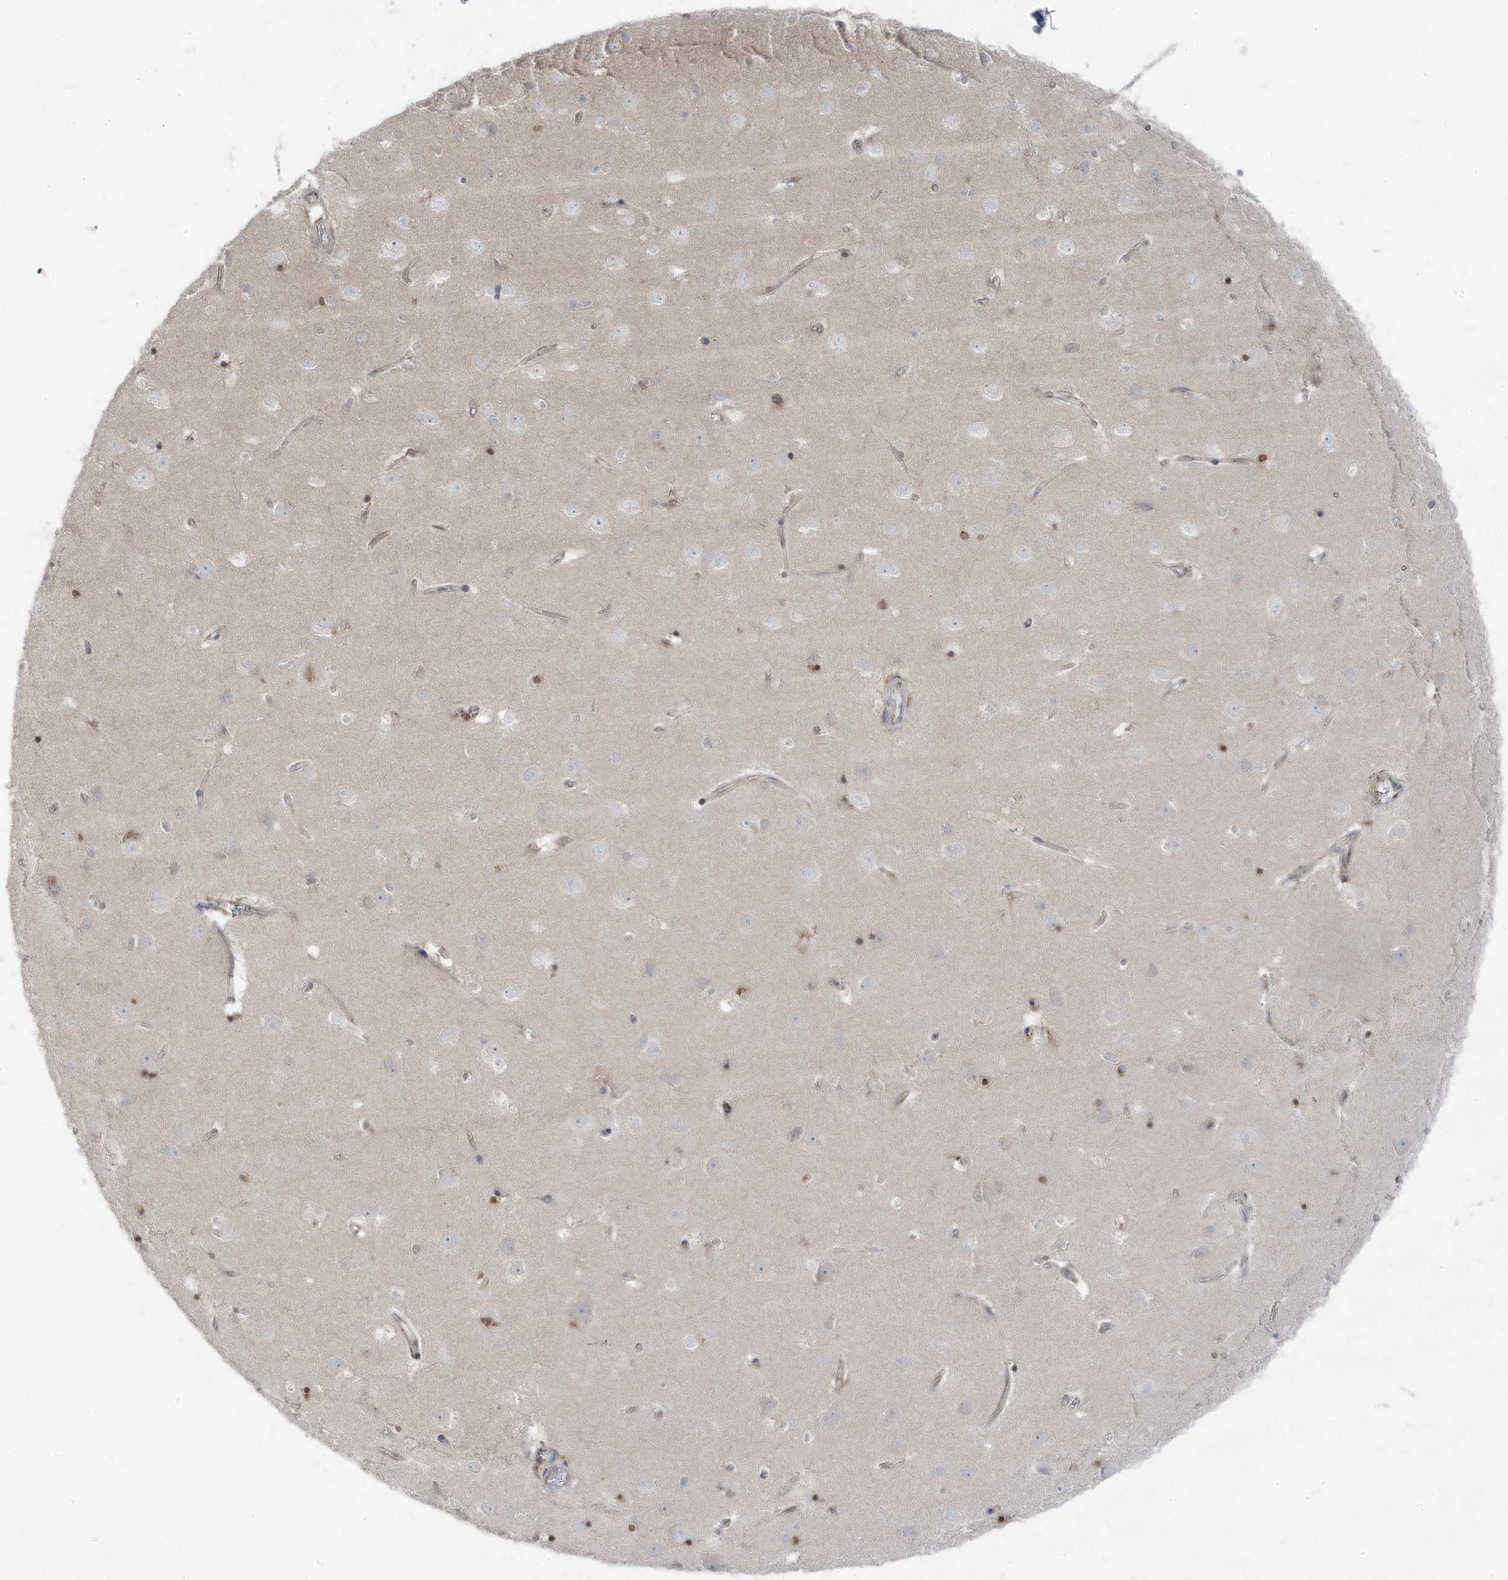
{"staining": {"intensity": "weak", "quantity": "<25%", "location": "cytoplasmic/membranous"}, "tissue": "cerebral cortex", "cell_type": "Endothelial cells", "image_type": "normal", "snomed": [{"axis": "morphology", "description": "Normal tissue, NOS"}, {"axis": "topography", "description": "Cerebral cortex"}], "caption": "The micrograph shows no staining of endothelial cells in benign cerebral cortex. (DAB (3,3'-diaminobenzidine) IHC, high magnification).", "gene": "ZNF654", "patient": {"sex": "male", "age": 54}}